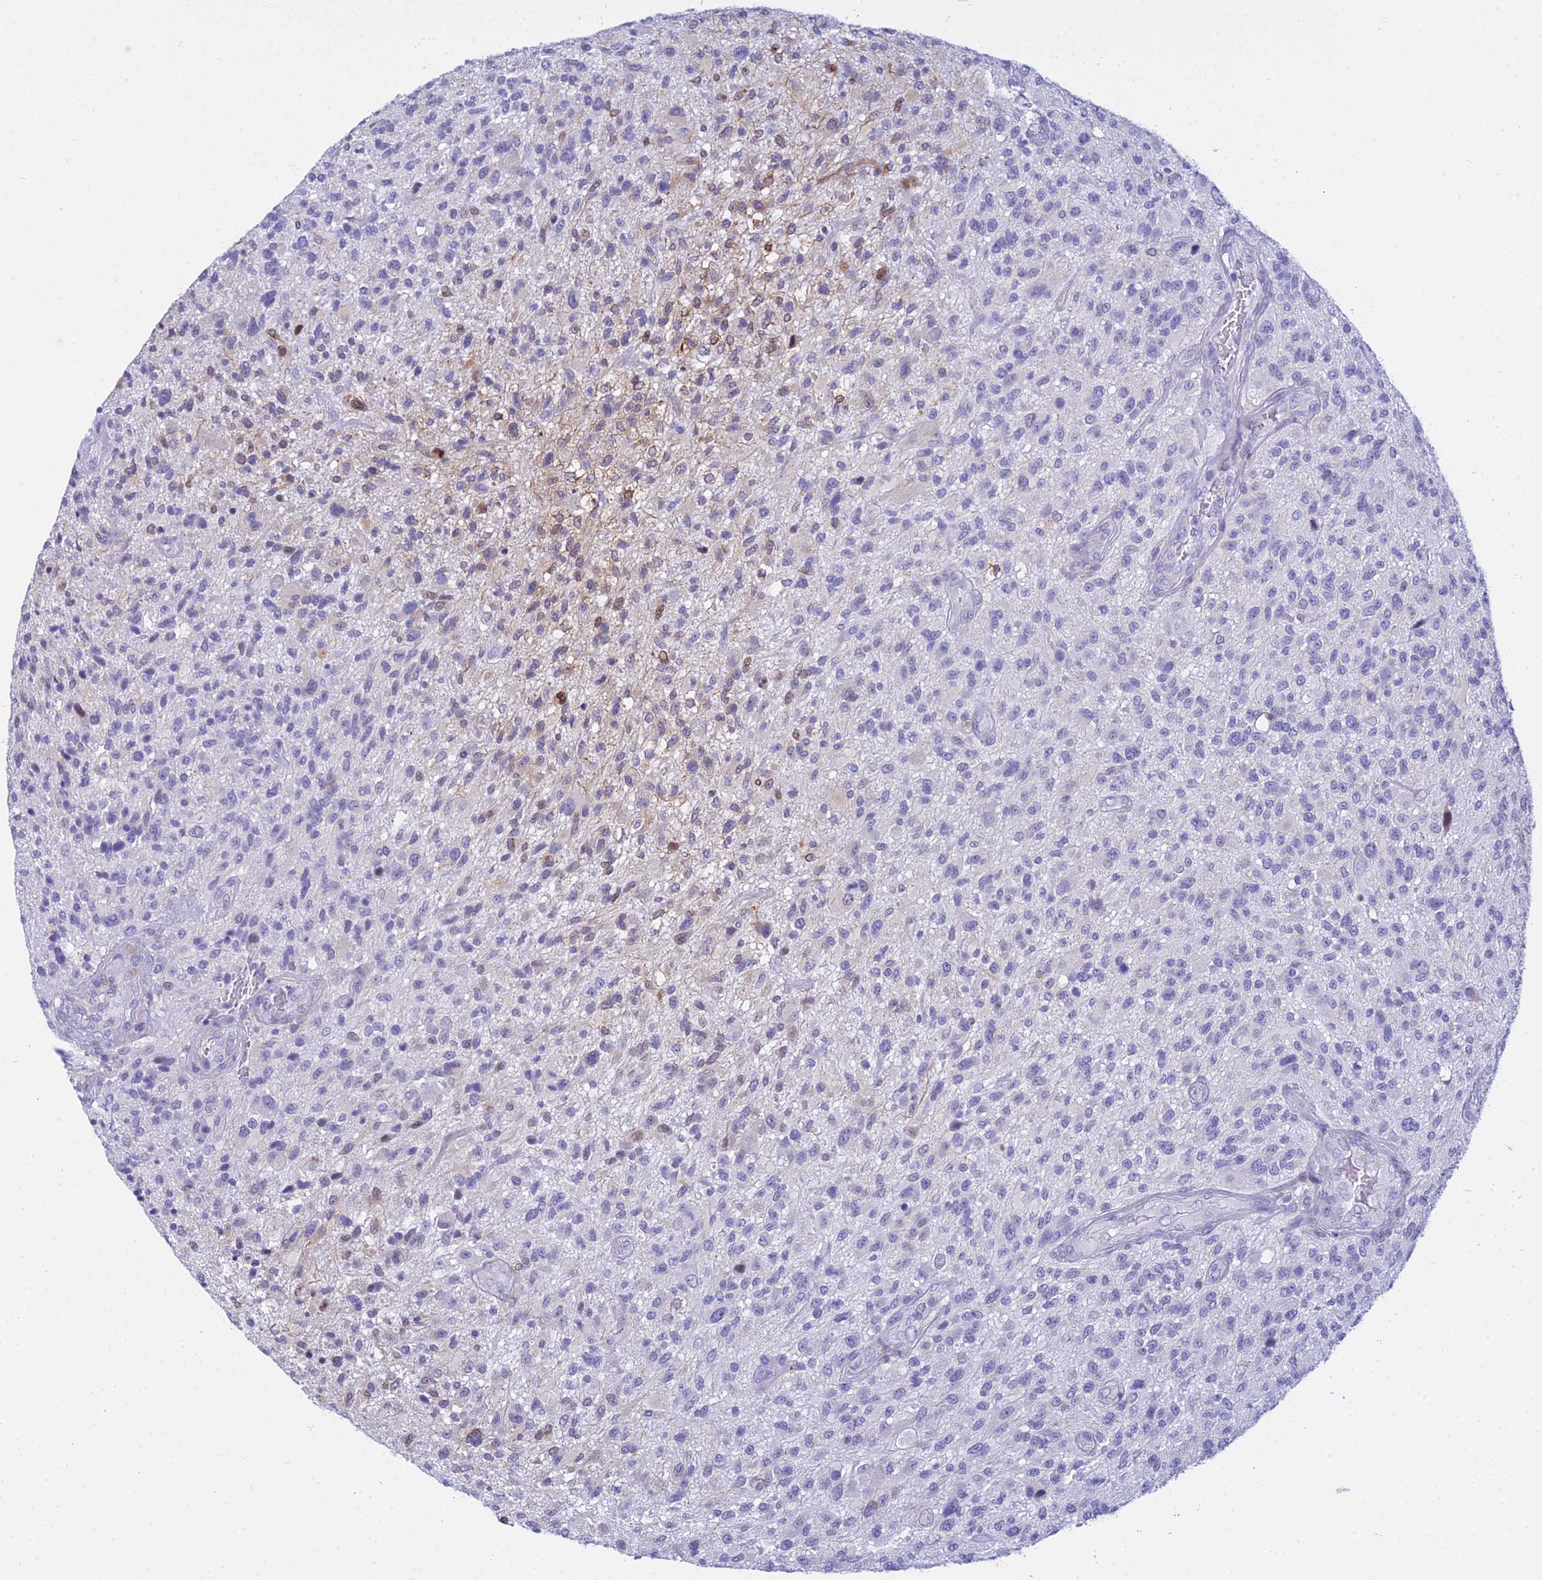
{"staining": {"intensity": "negative", "quantity": "none", "location": "none"}, "tissue": "glioma", "cell_type": "Tumor cells", "image_type": "cancer", "snomed": [{"axis": "morphology", "description": "Glioma, malignant, High grade"}, {"axis": "topography", "description": "Brain"}], "caption": "High power microscopy image of an IHC photomicrograph of malignant high-grade glioma, revealing no significant expression in tumor cells.", "gene": "ZMIZ1", "patient": {"sex": "male", "age": 47}}